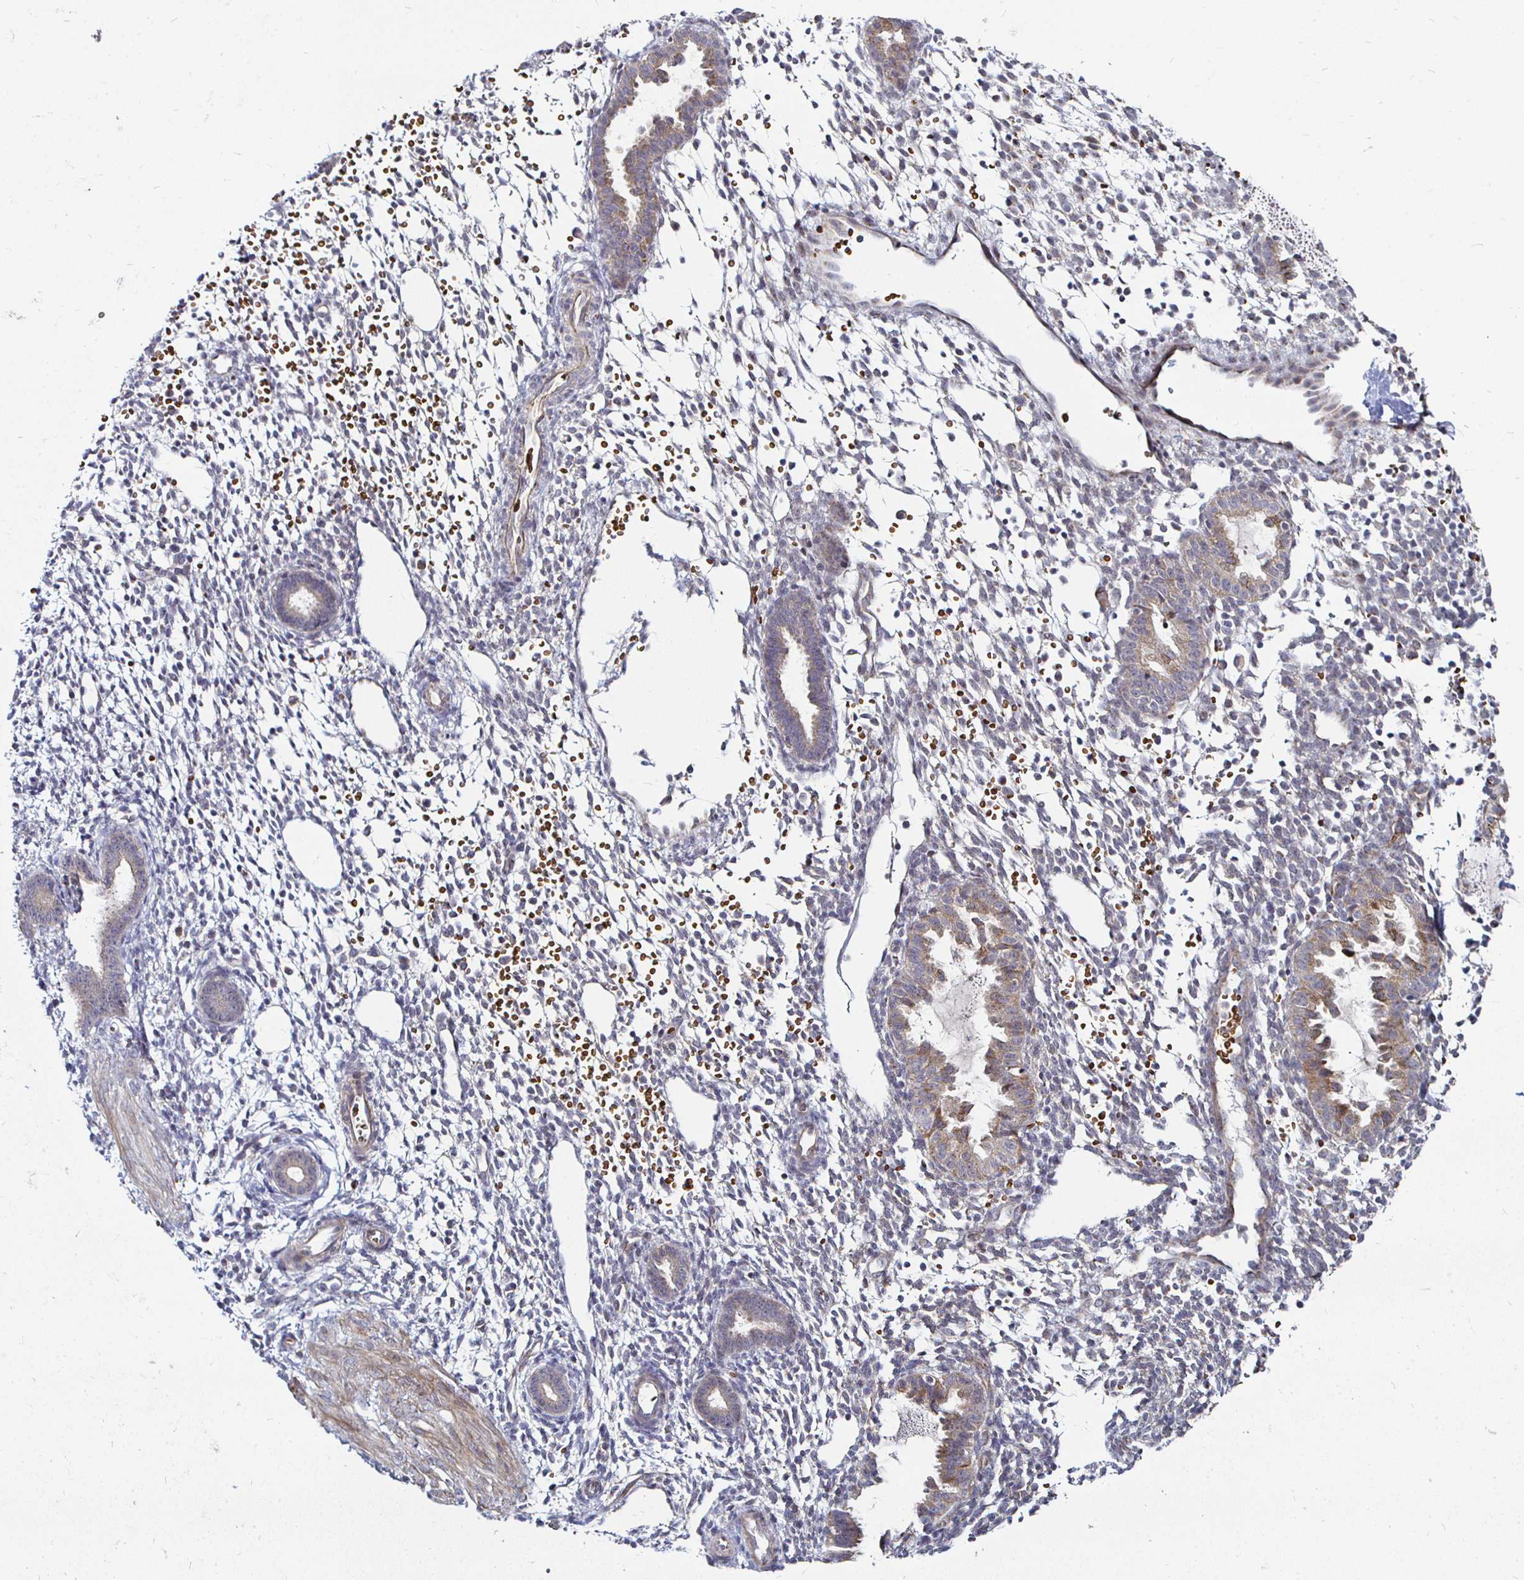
{"staining": {"intensity": "negative", "quantity": "none", "location": "none"}, "tissue": "endometrium", "cell_type": "Cells in endometrial stroma", "image_type": "normal", "snomed": [{"axis": "morphology", "description": "Normal tissue, NOS"}, {"axis": "topography", "description": "Endometrium"}], "caption": "The photomicrograph reveals no significant expression in cells in endometrial stroma of endometrium.", "gene": "ATG3", "patient": {"sex": "female", "age": 36}}